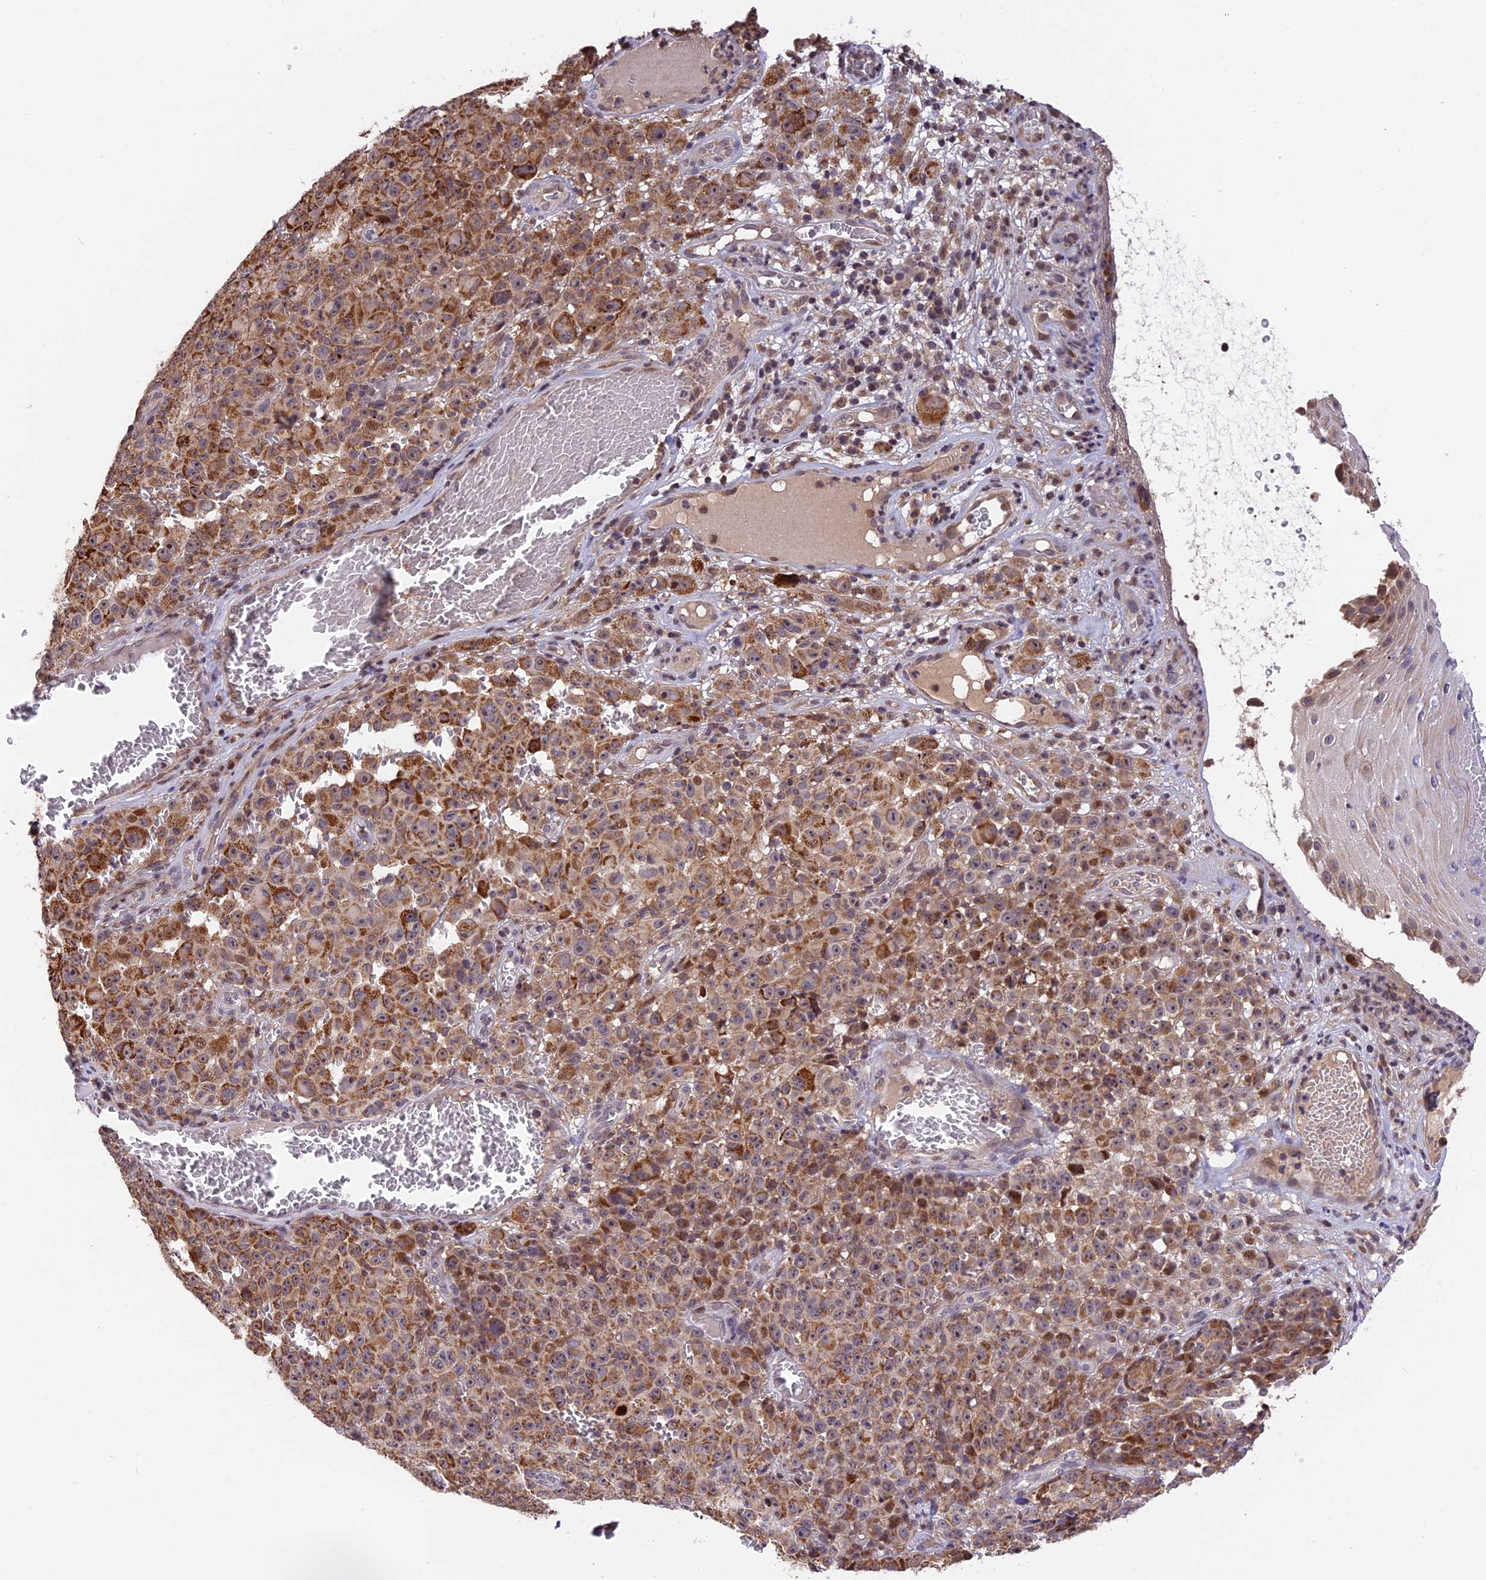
{"staining": {"intensity": "moderate", "quantity": ">75%", "location": "cytoplasmic/membranous"}, "tissue": "melanoma", "cell_type": "Tumor cells", "image_type": "cancer", "snomed": [{"axis": "morphology", "description": "Malignant melanoma, NOS"}, {"axis": "topography", "description": "Skin"}], "caption": "A brown stain shows moderate cytoplasmic/membranous expression of a protein in human melanoma tumor cells. The protein is stained brown, and the nuclei are stained in blue (DAB (3,3'-diaminobenzidine) IHC with brightfield microscopy, high magnification).", "gene": "RERGL", "patient": {"sex": "female", "age": 82}}